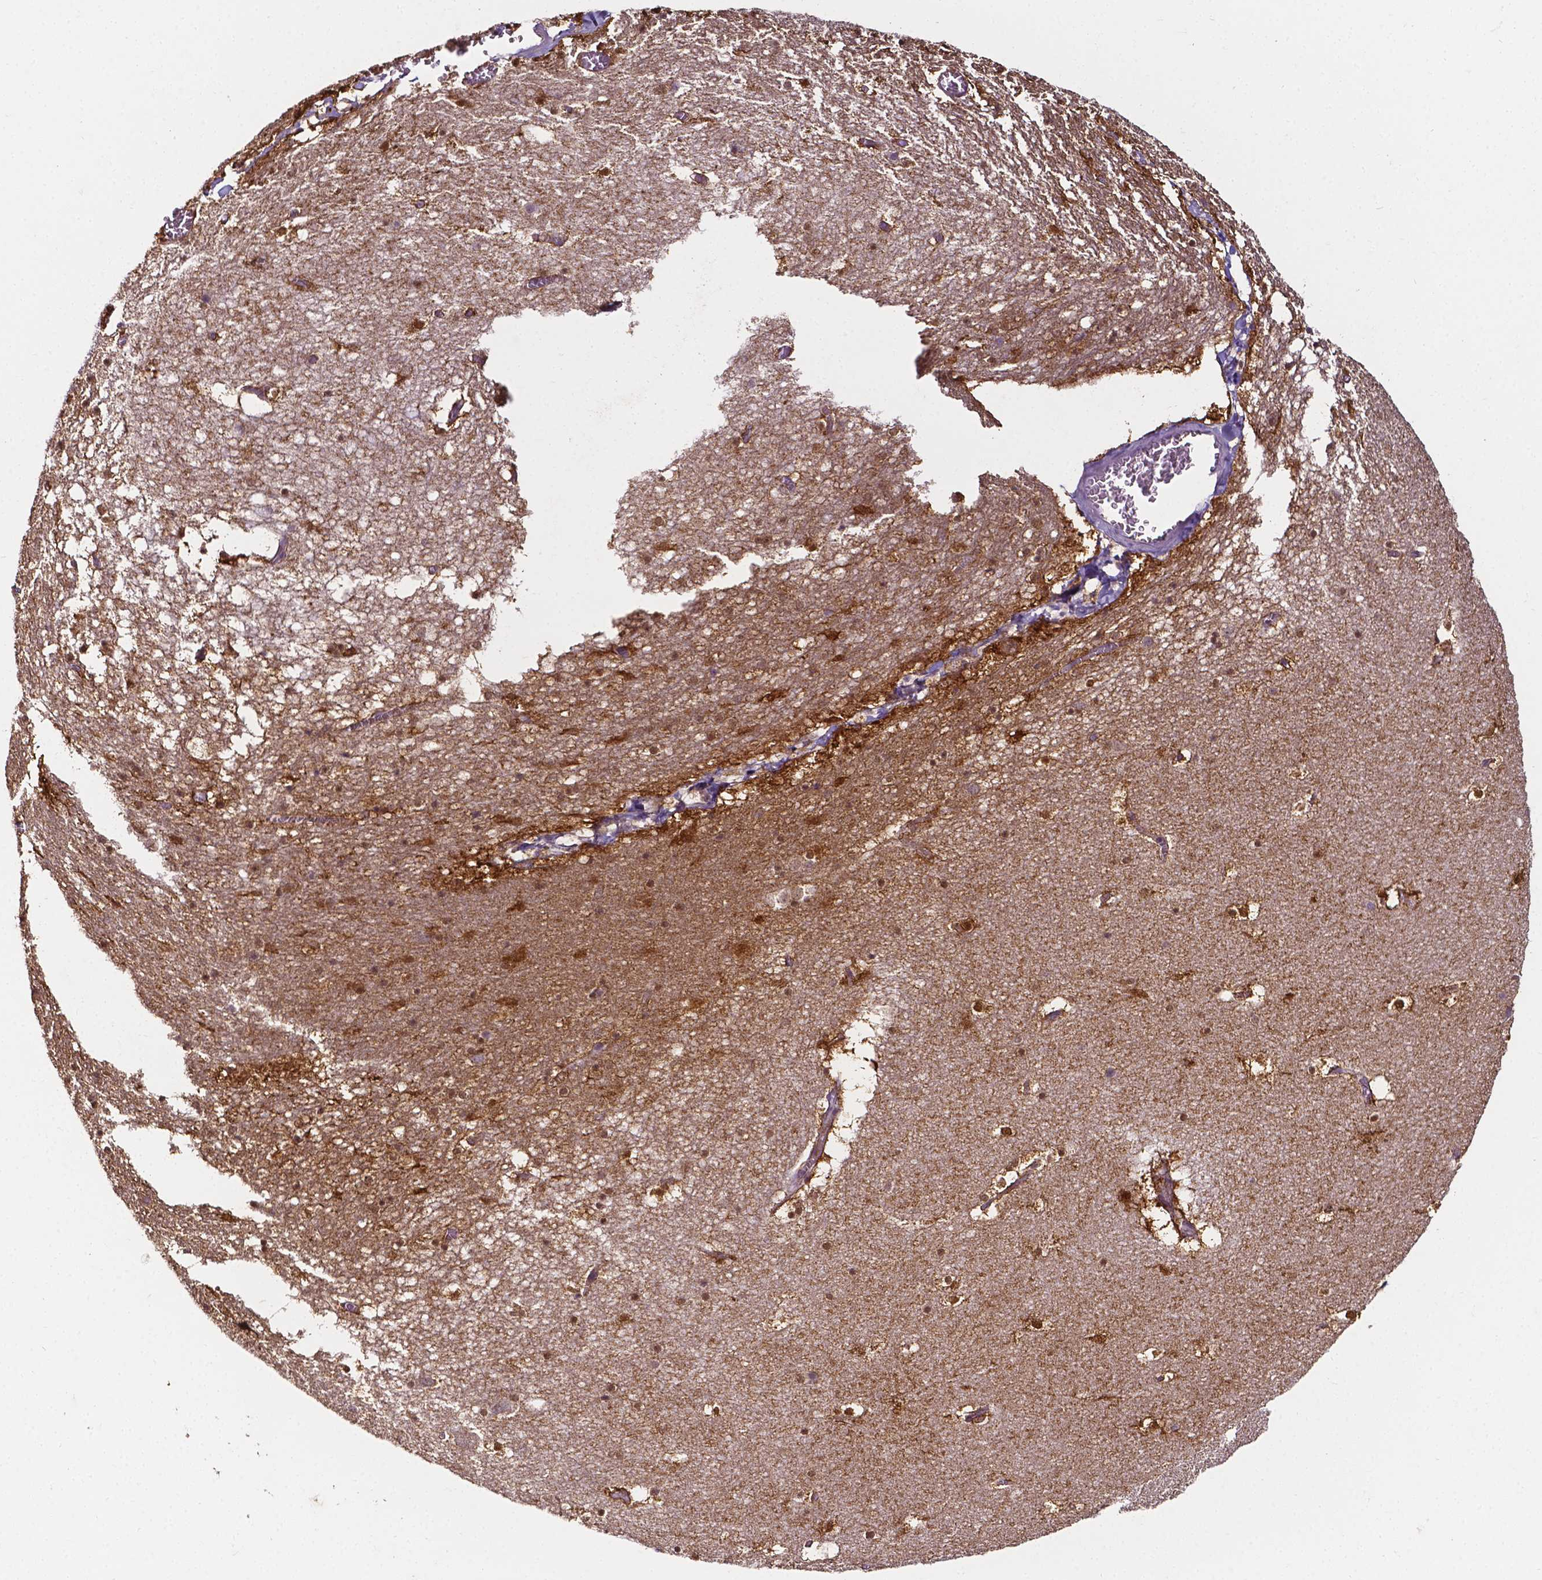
{"staining": {"intensity": "moderate", "quantity": ">75%", "location": "cytoplasmic/membranous,nuclear"}, "tissue": "hippocampus", "cell_type": "Glial cells", "image_type": "normal", "snomed": [{"axis": "morphology", "description": "Normal tissue, NOS"}, {"axis": "topography", "description": "Hippocampus"}], "caption": "IHC of normal human hippocampus exhibits medium levels of moderate cytoplasmic/membranous,nuclear staining in approximately >75% of glial cells. (Stains: DAB (3,3'-diaminobenzidine) in brown, nuclei in blue, Microscopy: brightfield microscopy at high magnification).", "gene": "PSAT1", "patient": {"sex": "male", "age": 45}}